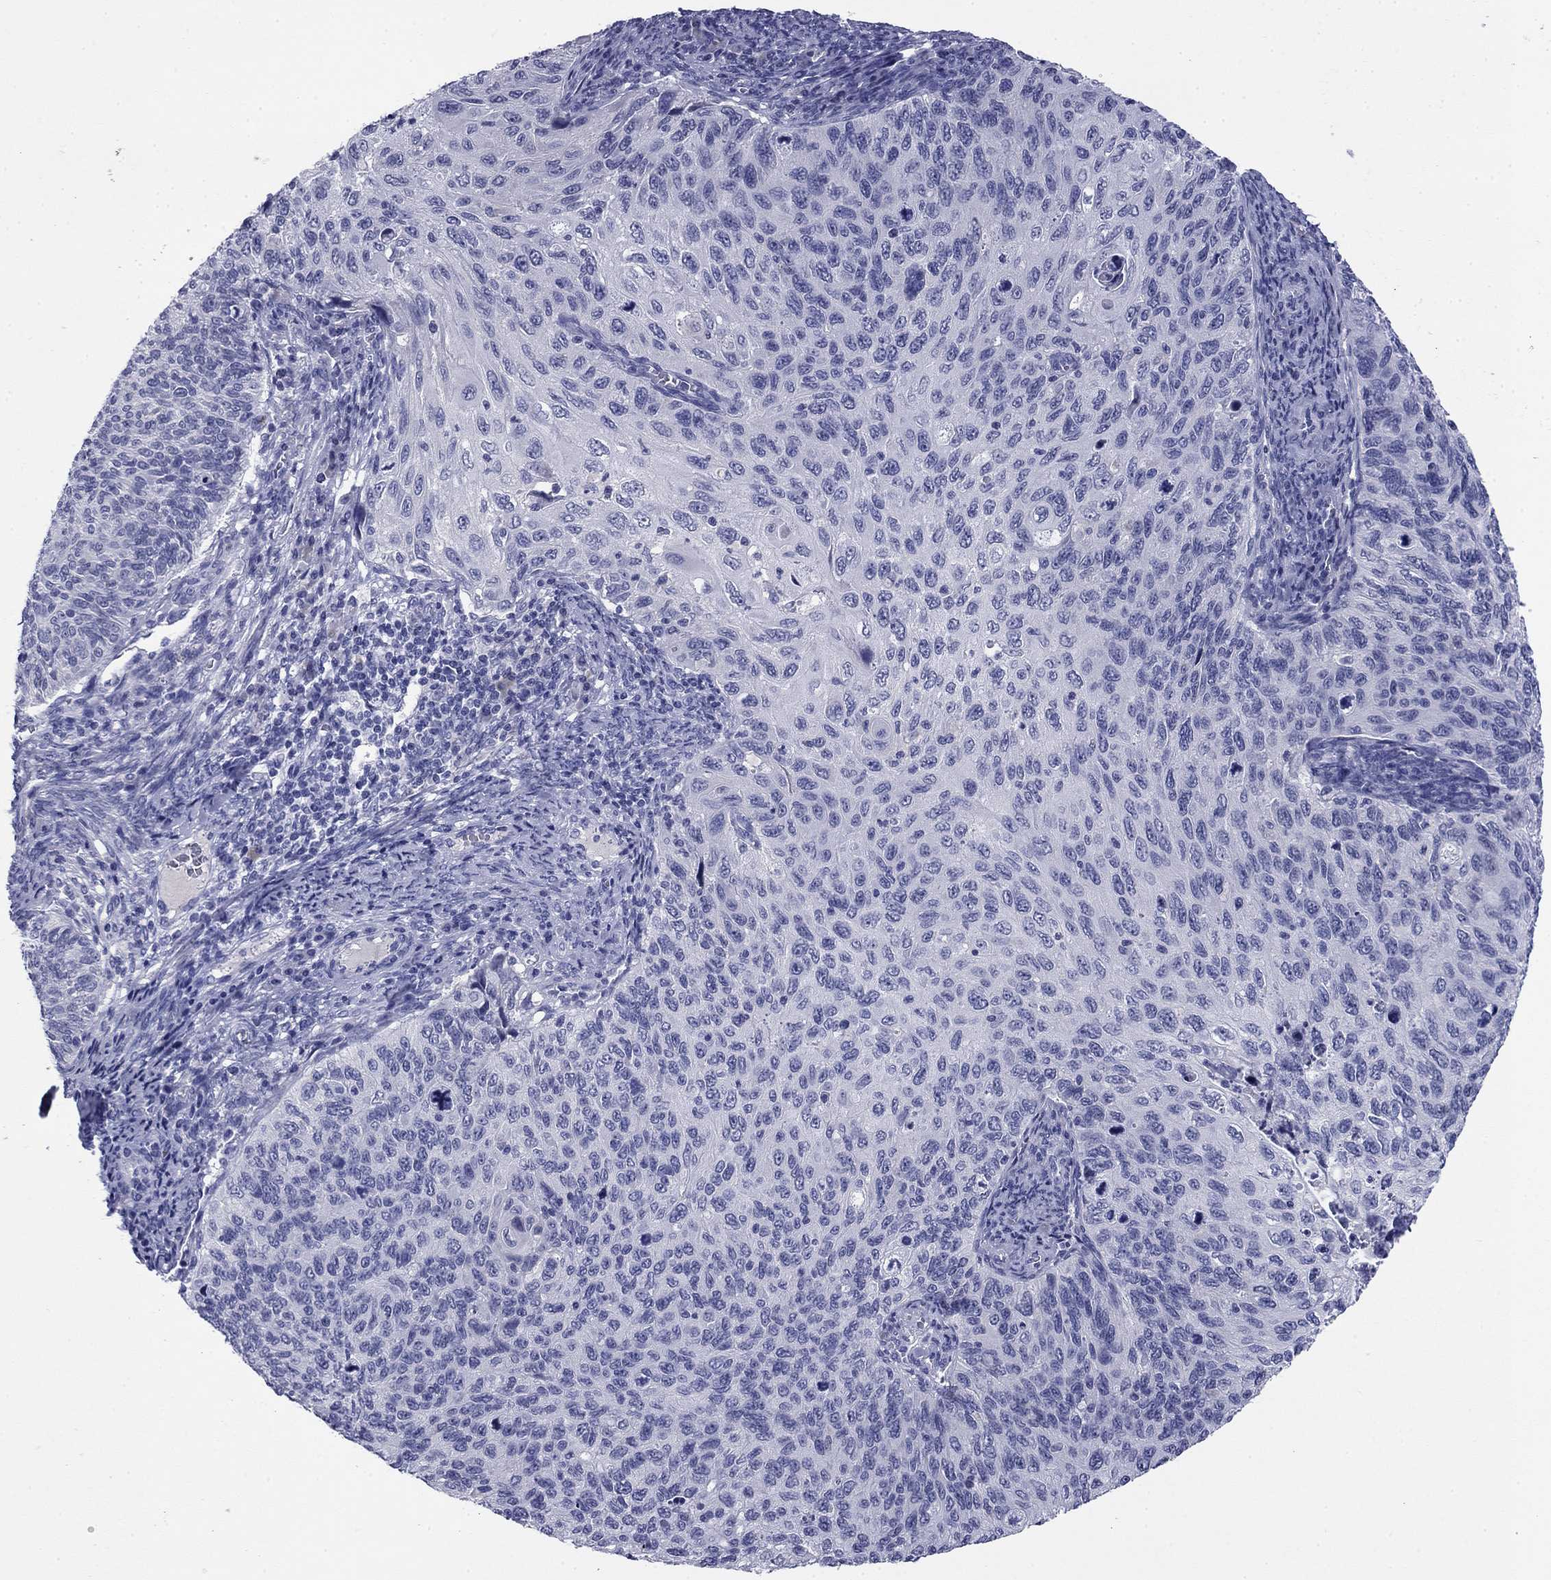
{"staining": {"intensity": "negative", "quantity": "none", "location": "none"}, "tissue": "cervical cancer", "cell_type": "Tumor cells", "image_type": "cancer", "snomed": [{"axis": "morphology", "description": "Squamous cell carcinoma, NOS"}, {"axis": "topography", "description": "Cervix"}], "caption": "DAB (3,3'-diaminobenzidine) immunohistochemical staining of cervical squamous cell carcinoma displays no significant positivity in tumor cells.", "gene": "ABCC2", "patient": {"sex": "female", "age": 70}}